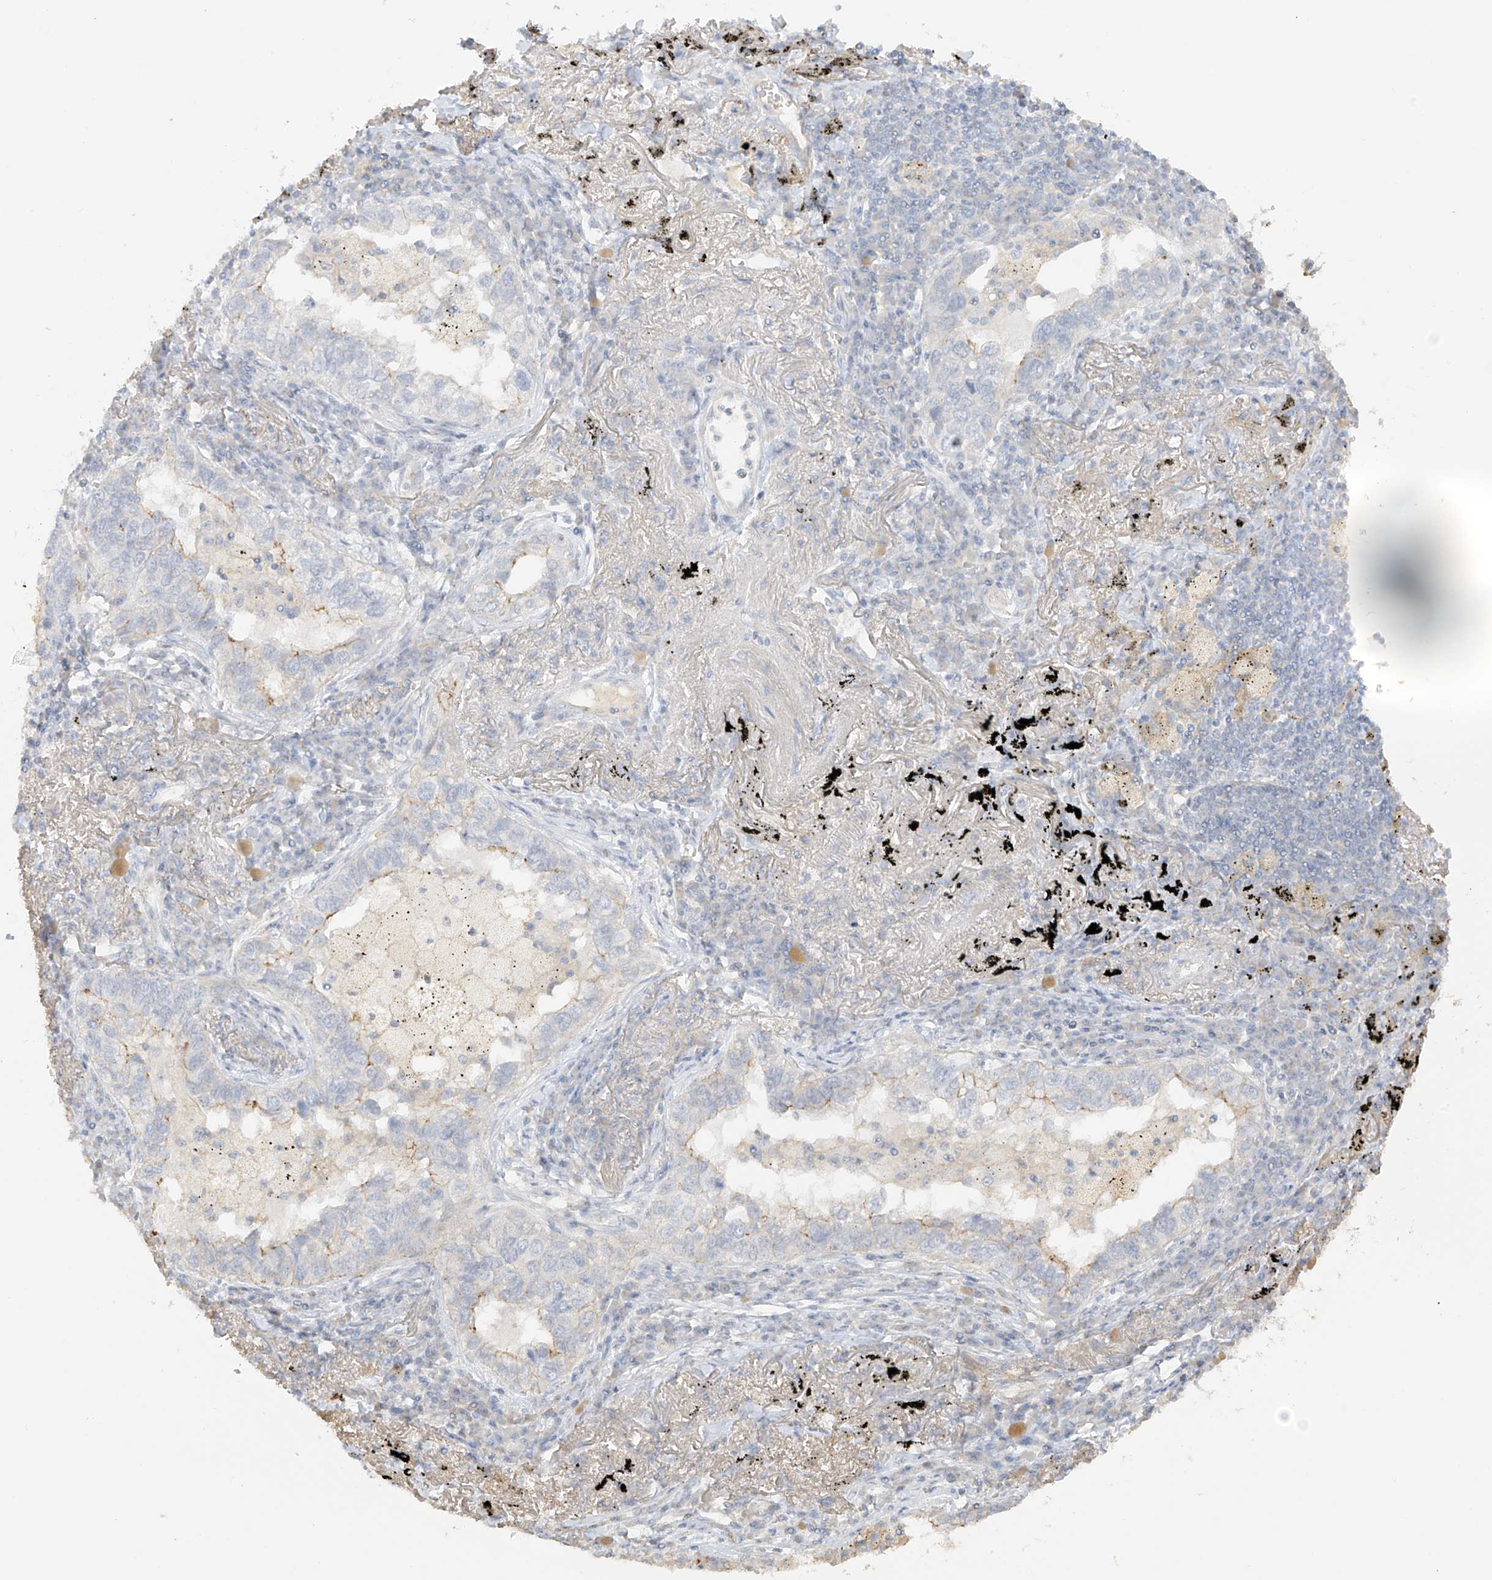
{"staining": {"intensity": "moderate", "quantity": "<25%", "location": "cytoplasmic/membranous"}, "tissue": "lung cancer", "cell_type": "Tumor cells", "image_type": "cancer", "snomed": [{"axis": "morphology", "description": "Adenocarcinoma, NOS"}, {"axis": "topography", "description": "Lung"}], "caption": "Human lung cancer stained with a protein marker shows moderate staining in tumor cells.", "gene": "ZBTB41", "patient": {"sex": "male", "age": 65}}